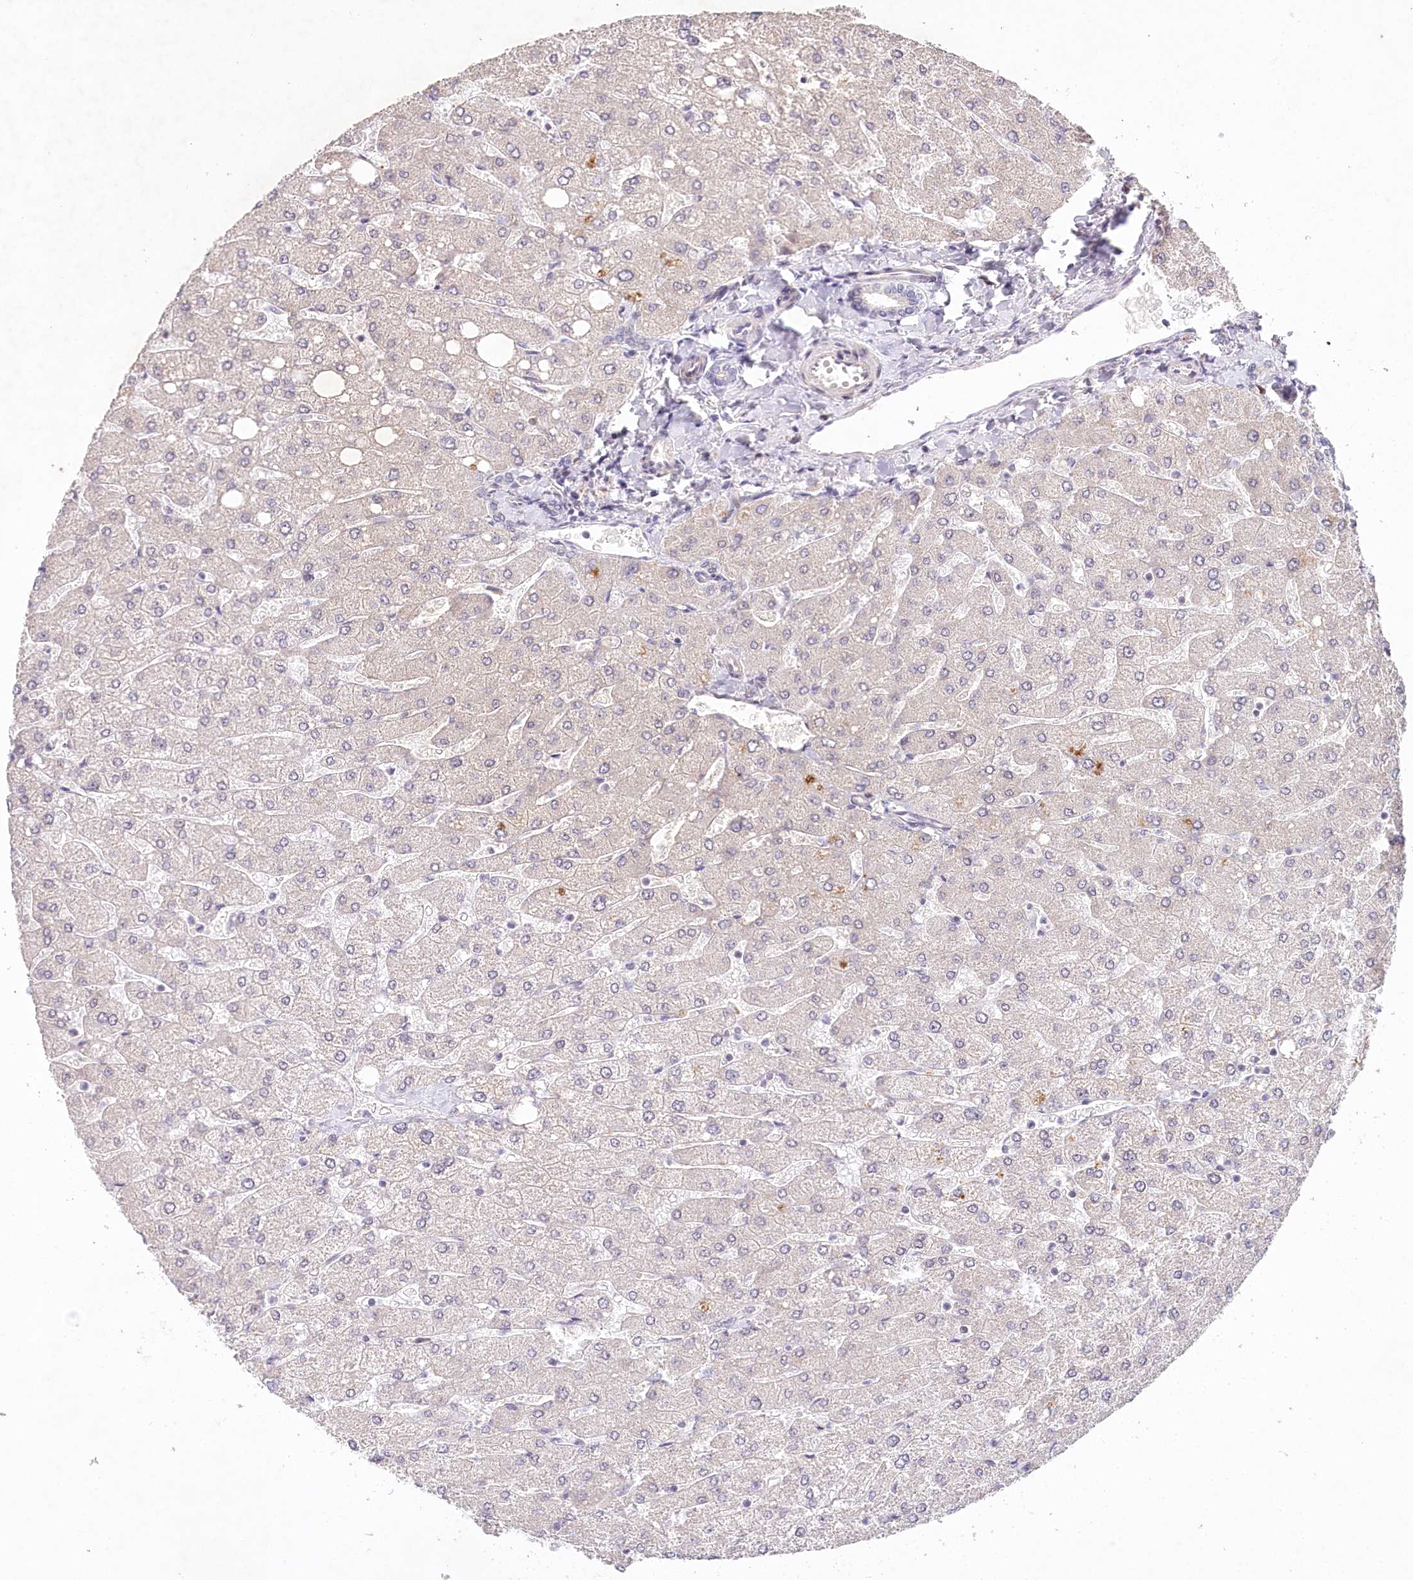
{"staining": {"intensity": "negative", "quantity": "none", "location": "none"}, "tissue": "liver", "cell_type": "Cholangiocytes", "image_type": "normal", "snomed": [{"axis": "morphology", "description": "Normal tissue, NOS"}, {"axis": "topography", "description": "Liver"}], "caption": "Cholangiocytes show no significant protein positivity in unremarkable liver. (Brightfield microscopy of DAB (3,3'-diaminobenzidine) immunohistochemistry (IHC) at high magnification).", "gene": "AMTN", "patient": {"sex": "male", "age": 55}}